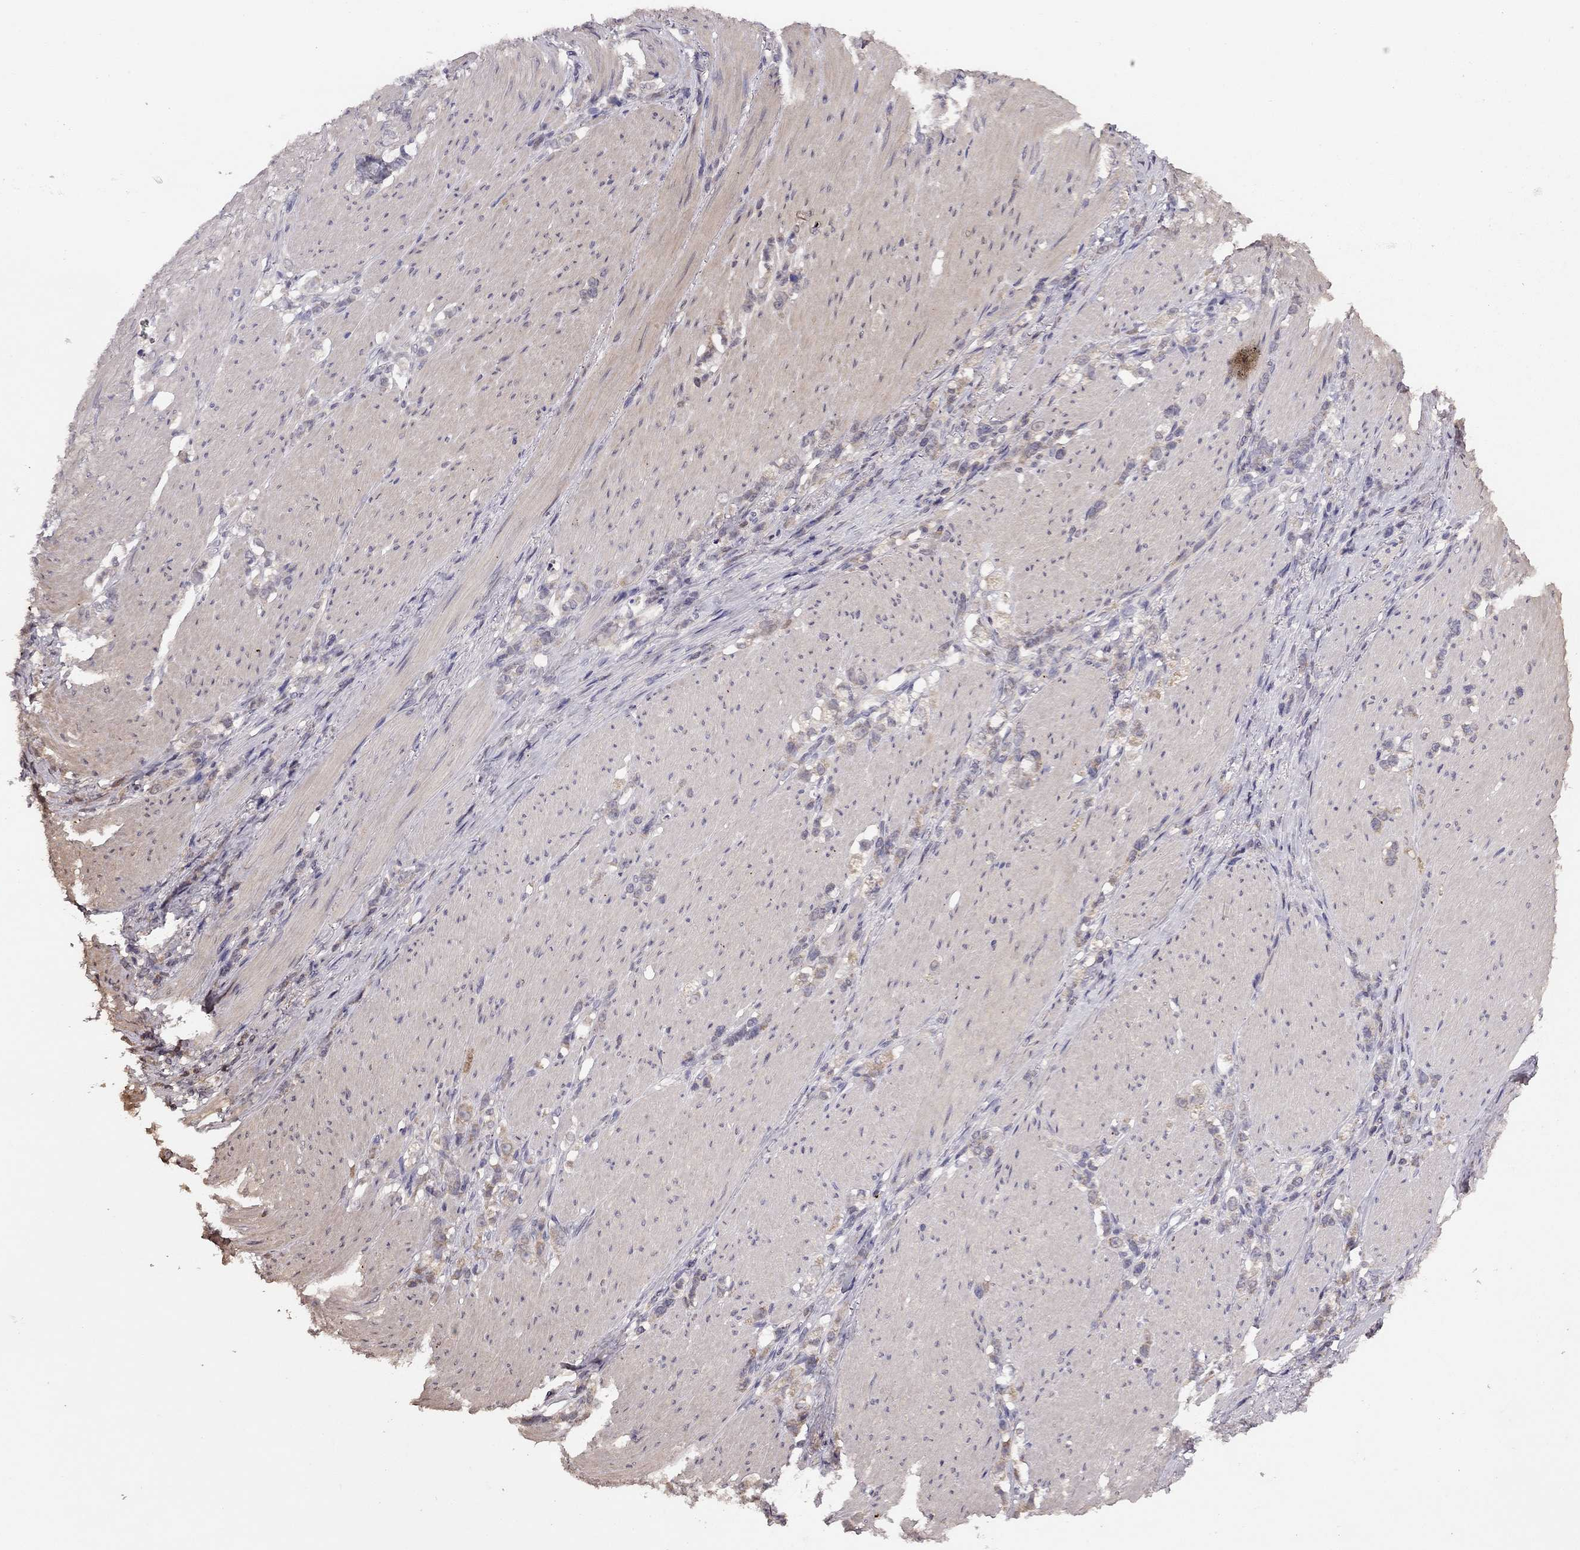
{"staining": {"intensity": "weak", "quantity": "25%-75%", "location": "cytoplasmic/membranous"}, "tissue": "stomach cancer", "cell_type": "Tumor cells", "image_type": "cancer", "snomed": [{"axis": "morphology", "description": "Adenocarcinoma, NOS"}, {"axis": "topography", "description": "Stomach, lower"}], "caption": "Immunohistochemistry (IHC) micrograph of human adenocarcinoma (stomach) stained for a protein (brown), which exhibits low levels of weak cytoplasmic/membranous expression in about 25%-75% of tumor cells.", "gene": "CITED1", "patient": {"sex": "male", "age": 88}}